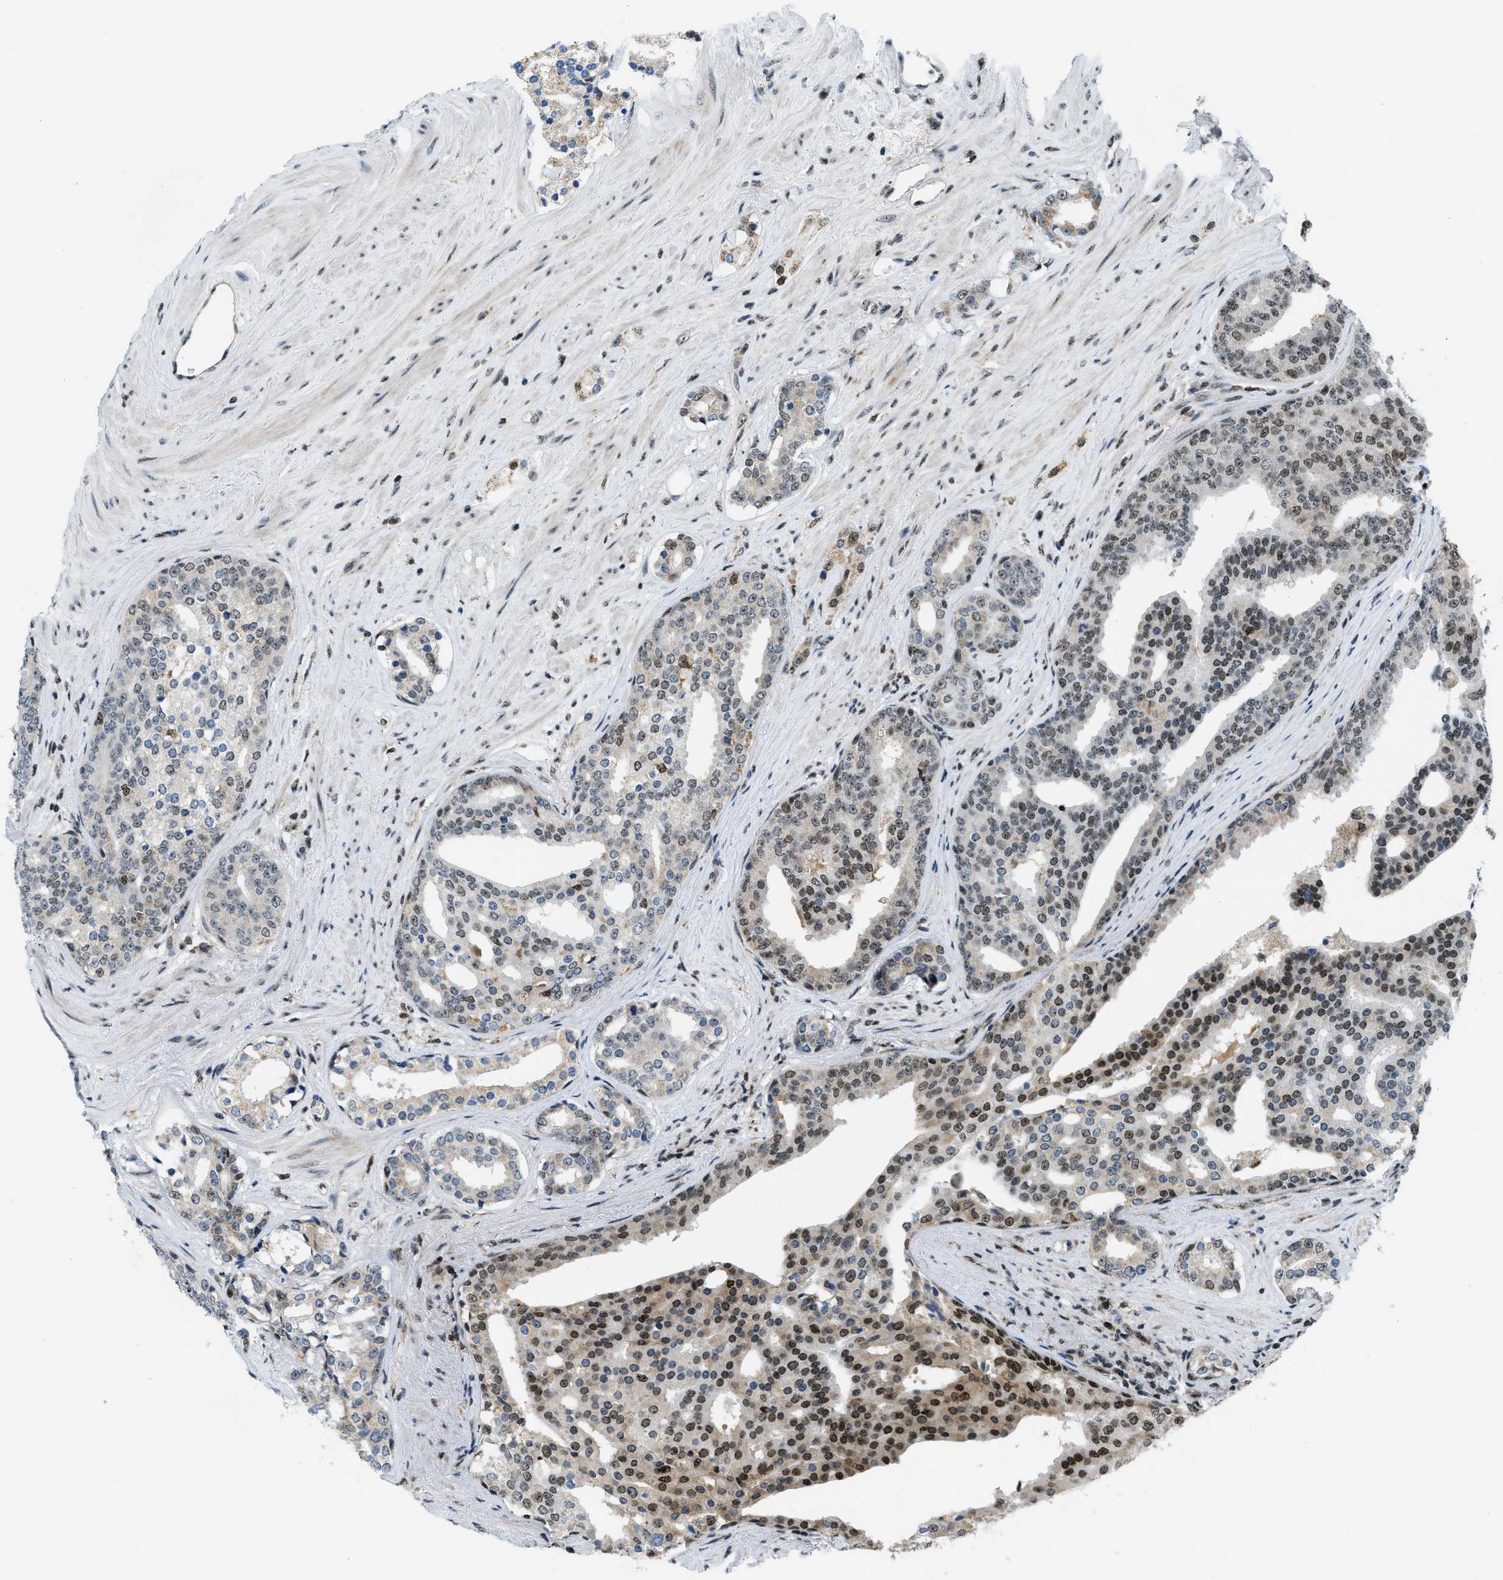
{"staining": {"intensity": "strong", "quantity": "25%-75%", "location": "cytoplasmic/membranous,nuclear"}, "tissue": "prostate cancer", "cell_type": "Tumor cells", "image_type": "cancer", "snomed": [{"axis": "morphology", "description": "Adenocarcinoma, High grade"}, {"axis": "topography", "description": "Prostate"}], "caption": "High-grade adenocarcinoma (prostate) was stained to show a protein in brown. There is high levels of strong cytoplasmic/membranous and nuclear staining in about 25%-75% of tumor cells.", "gene": "SP100", "patient": {"sex": "male", "age": 71}}